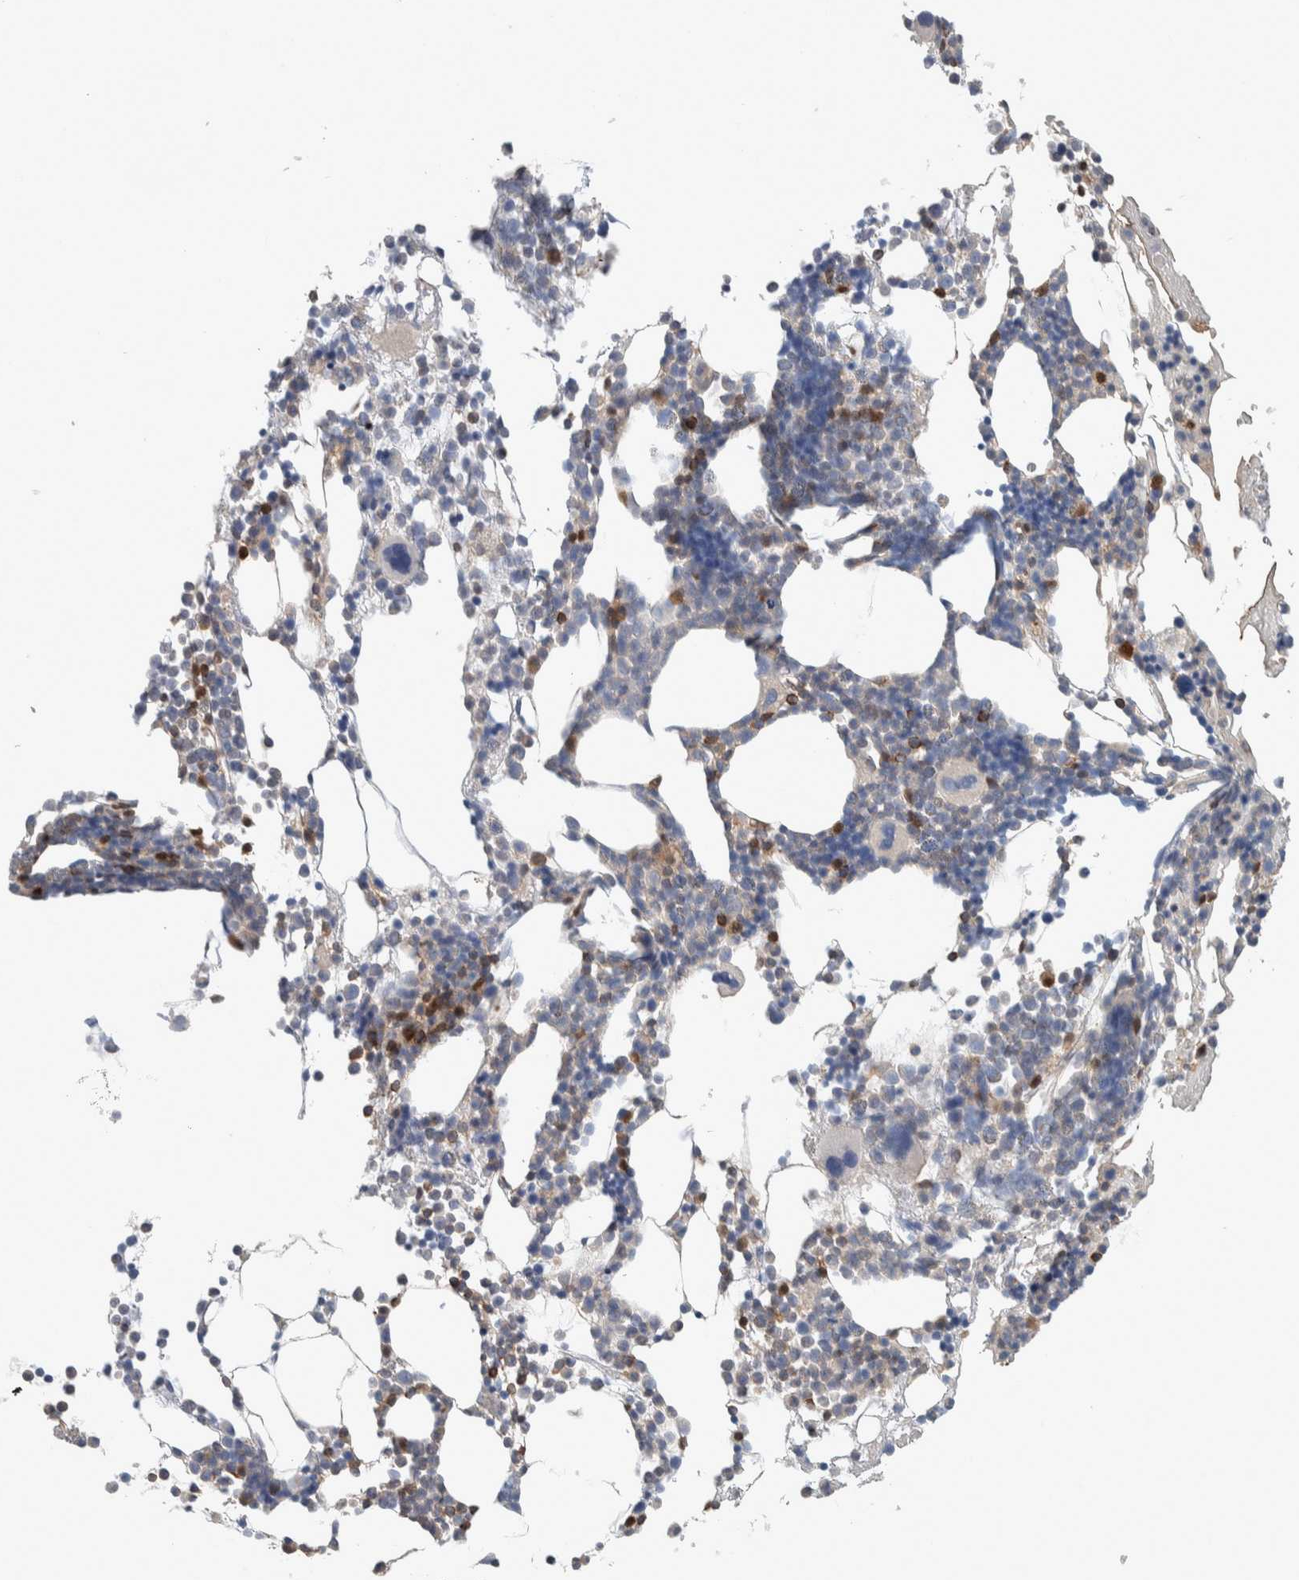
{"staining": {"intensity": "strong", "quantity": "<25%", "location": "cytoplasmic/membranous"}, "tissue": "bone marrow", "cell_type": "Hematopoietic cells", "image_type": "normal", "snomed": [{"axis": "morphology", "description": "Normal tissue, NOS"}, {"axis": "morphology", "description": "Inflammation, NOS"}, {"axis": "topography", "description": "Bone marrow"}], "caption": "IHC (DAB) staining of unremarkable human bone marrow shows strong cytoplasmic/membranous protein staining in approximately <25% of hematopoietic cells.", "gene": "NFKB2", "patient": {"sex": "male", "age": 68}}